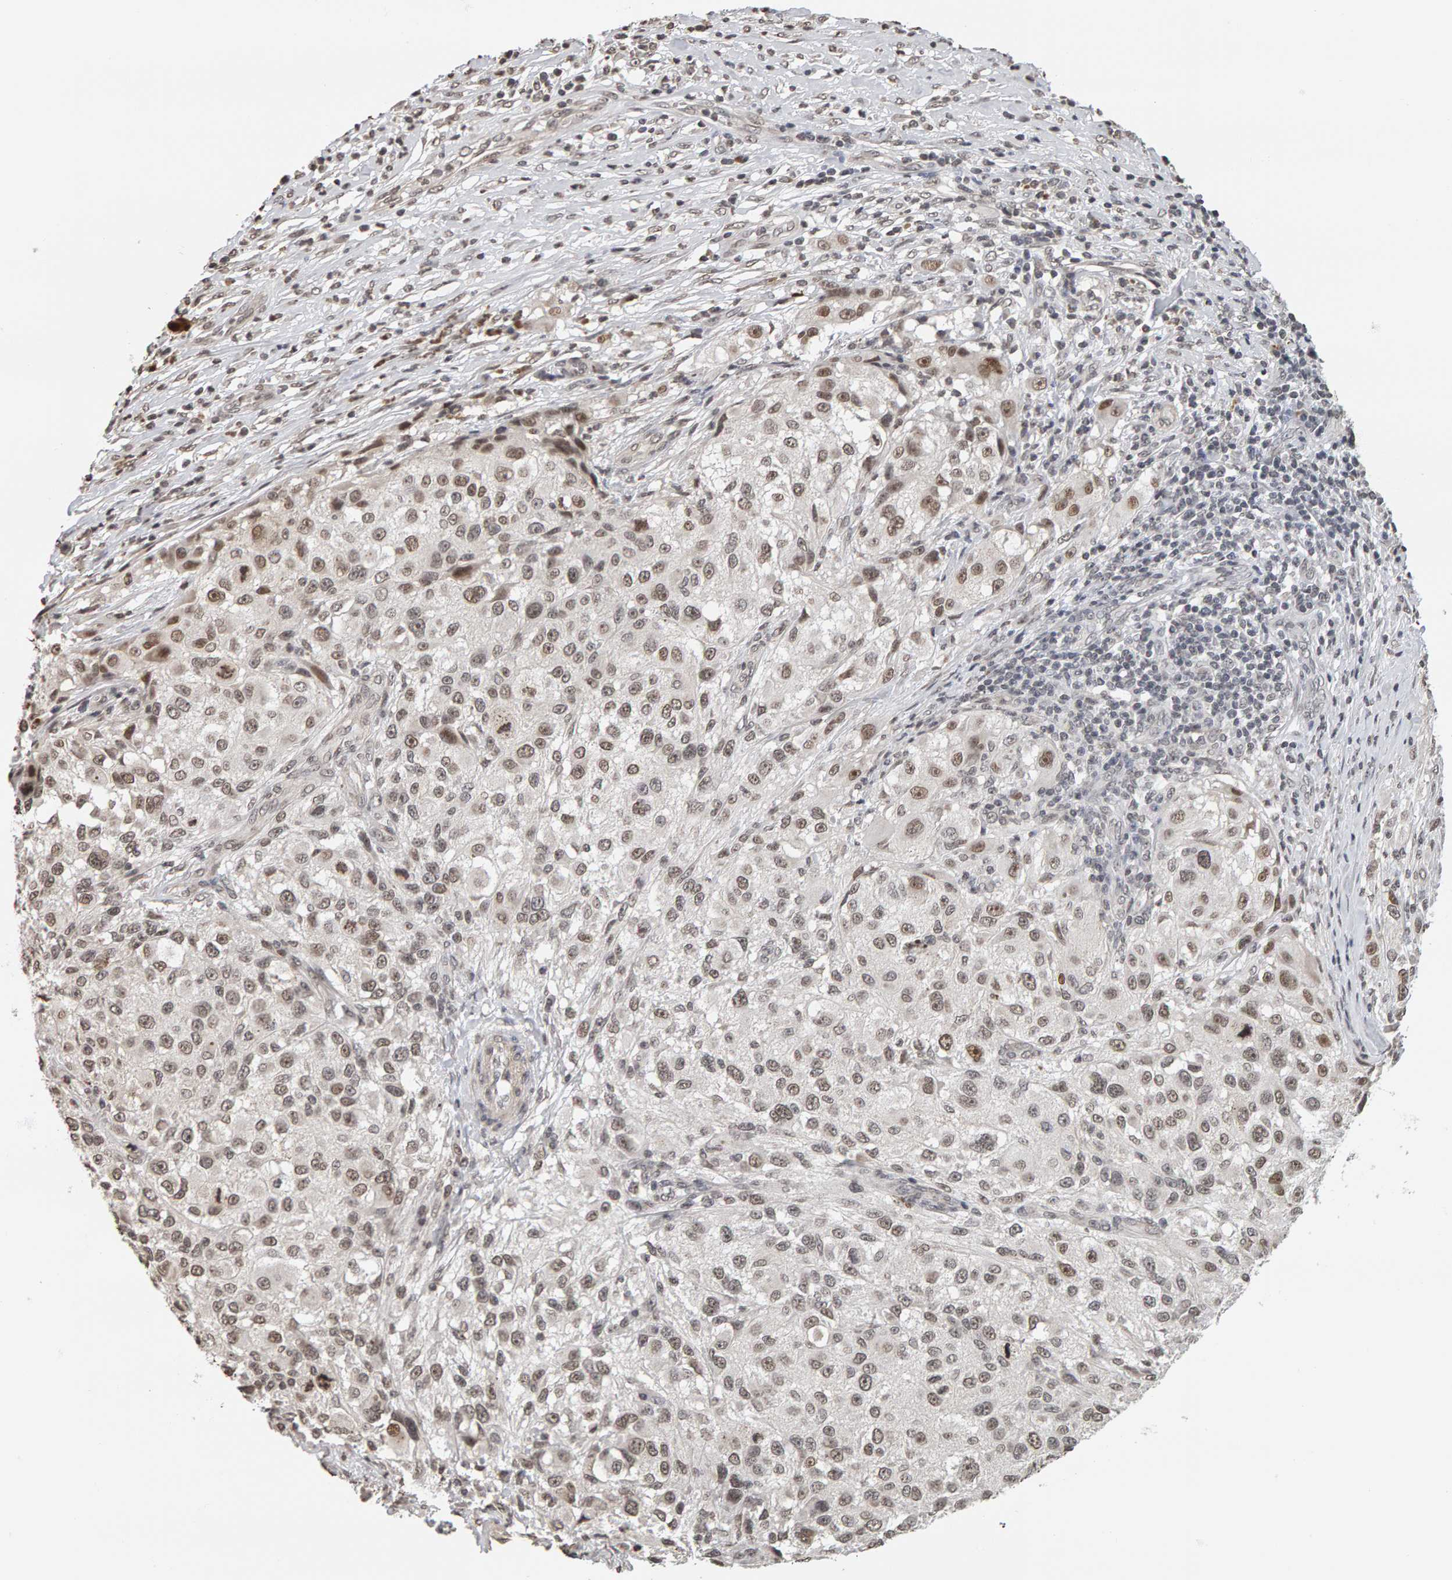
{"staining": {"intensity": "weak", "quantity": ">75%", "location": "nuclear"}, "tissue": "melanoma", "cell_type": "Tumor cells", "image_type": "cancer", "snomed": [{"axis": "morphology", "description": "Necrosis, NOS"}, {"axis": "morphology", "description": "Malignant melanoma, NOS"}, {"axis": "topography", "description": "Skin"}], "caption": "Human melanoma stained with a brown dye demonstrates weak nuclear positive staining in approximately >75% of tumor cells.", "gene": "AFF4", "patient": {"sex": "female", "age": 87}}